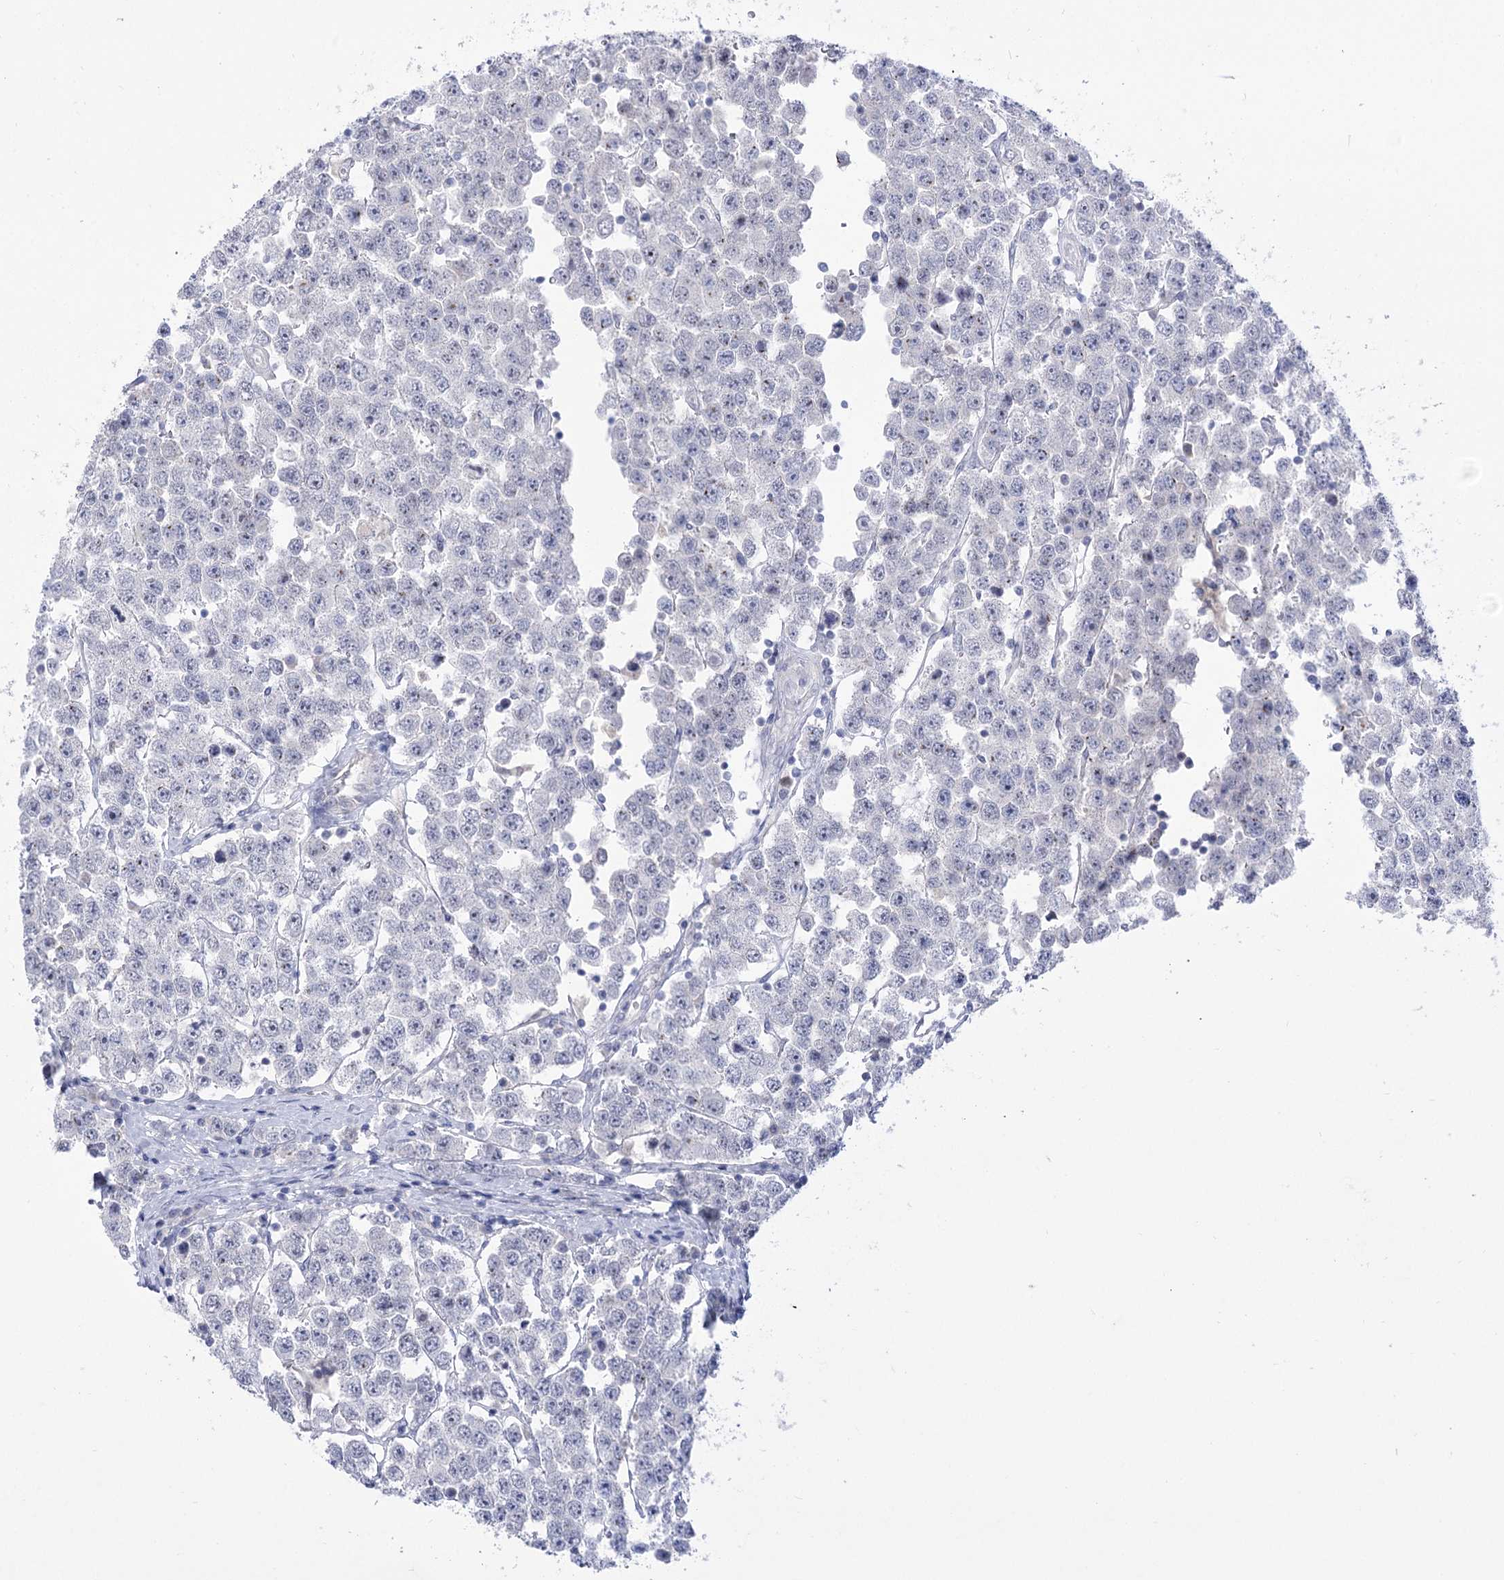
{"staining": {"intensity": "negative", "quantity": "none", "location": "none"}, "tissue": "testis cancer", "cell_type": "Tumor cells", "image_type": "cancer", "snomed": [{"axis": "morphology", "description": "Seminoma, NOS"}, {"axis": "topography", "description": "Testis"}], "caption": "This micrograph is of testis cancer stained with immunohistochemistry to label a protein in brown with the nuclei are counter-stained blue. There is no positivity in tumor cells.", "gene": "HELT", "patient": {"sex": "male", "age": 28}}